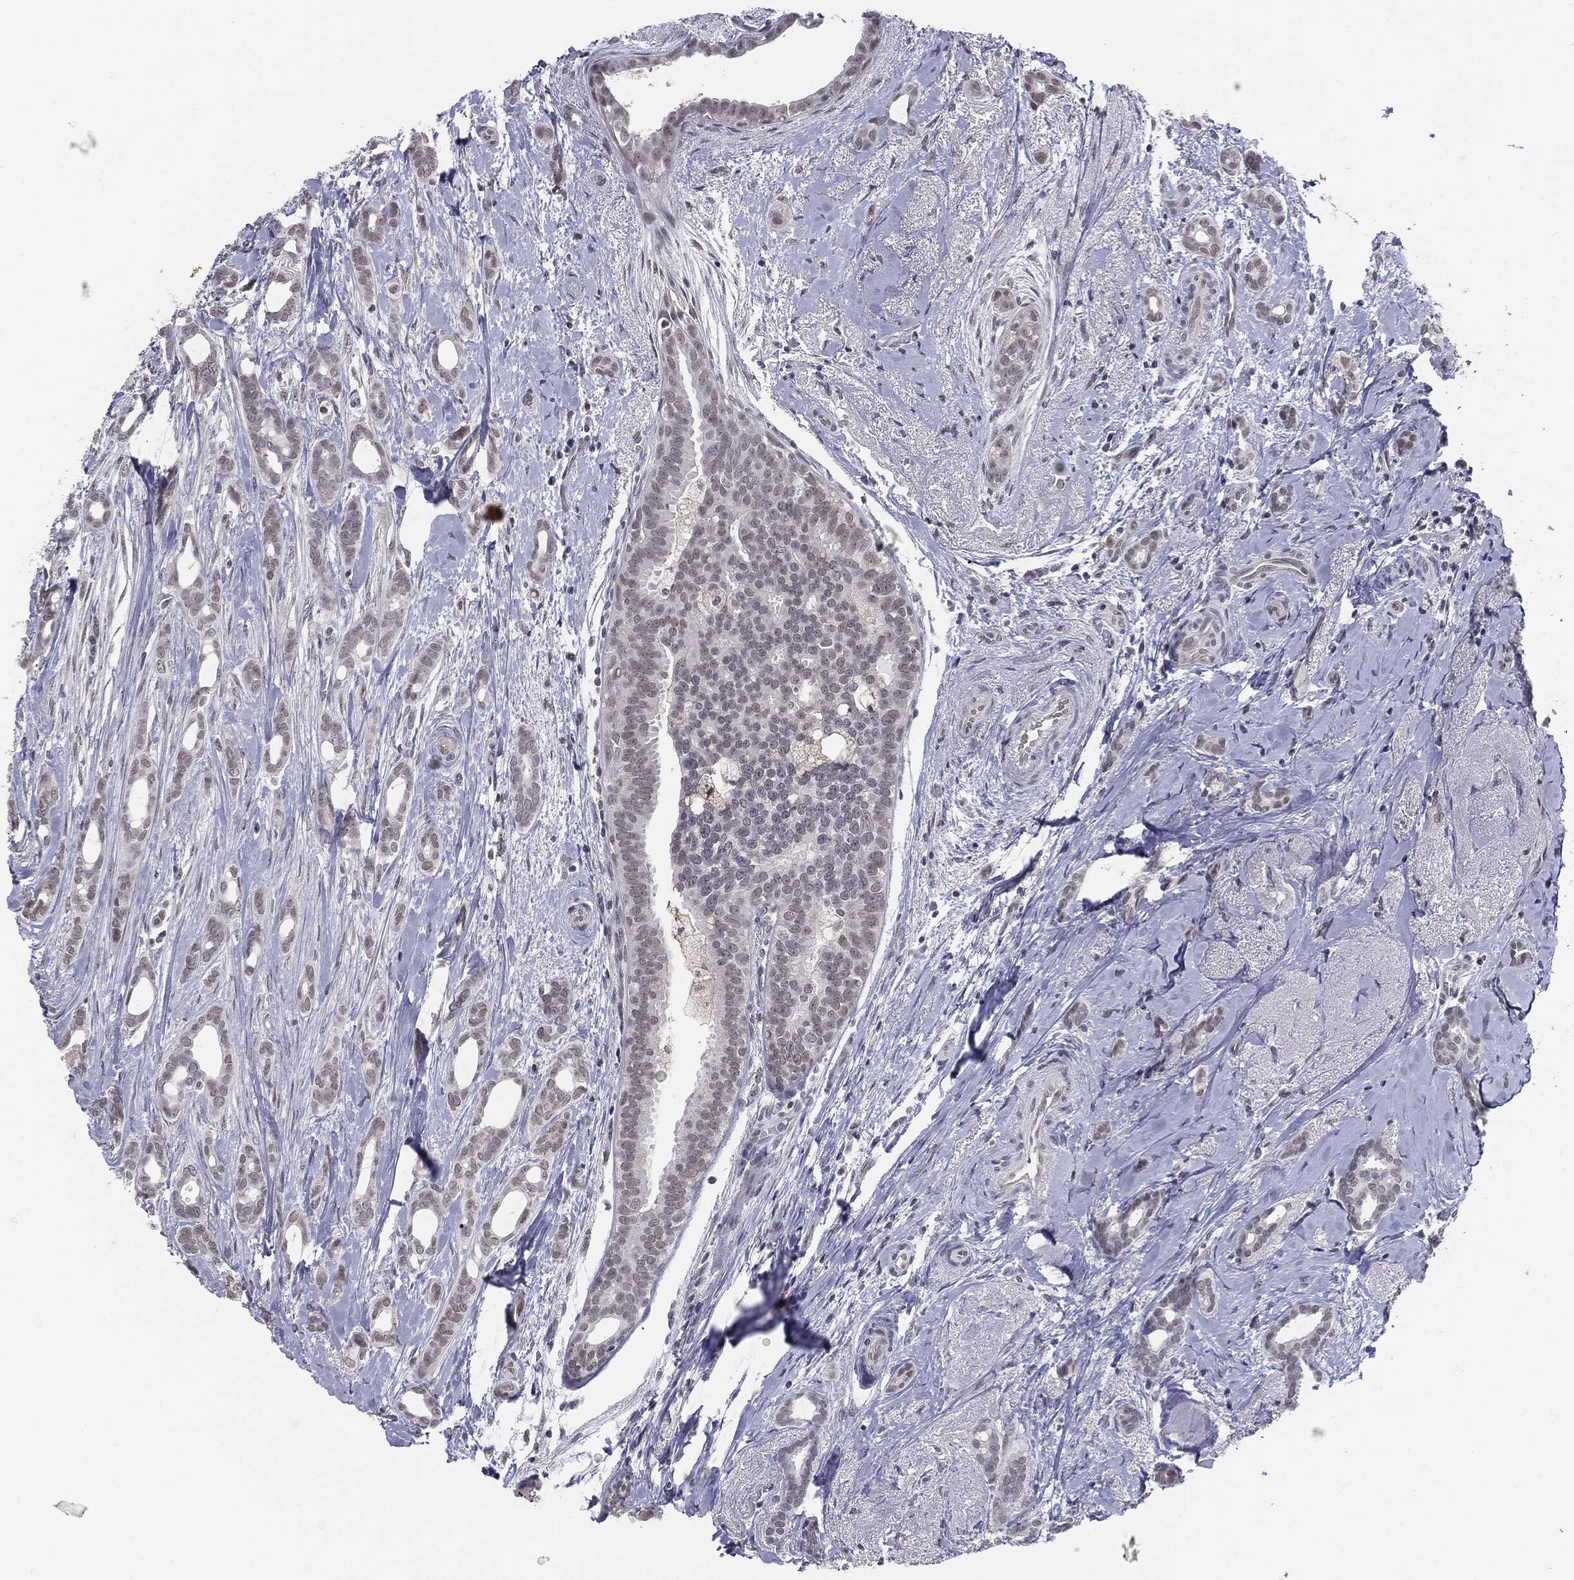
{"staining": {"intensity": "negative", "quantity": "none", "location": "none"}, "tissue": "breast cancer", "cell_type": "Tumor cells", "image_type": "cancer", "snomed": [{"axis": "morphology", "description": "Duct carcinoma"}, {"axis": "topography", "description": "Breast"}], "caption": "Breast cancer was stained to show a protein in brown. There is no significant expression in tumor cells.", "gene": "SLC5A5", "patient": {"sex": "female", "age": 51}}